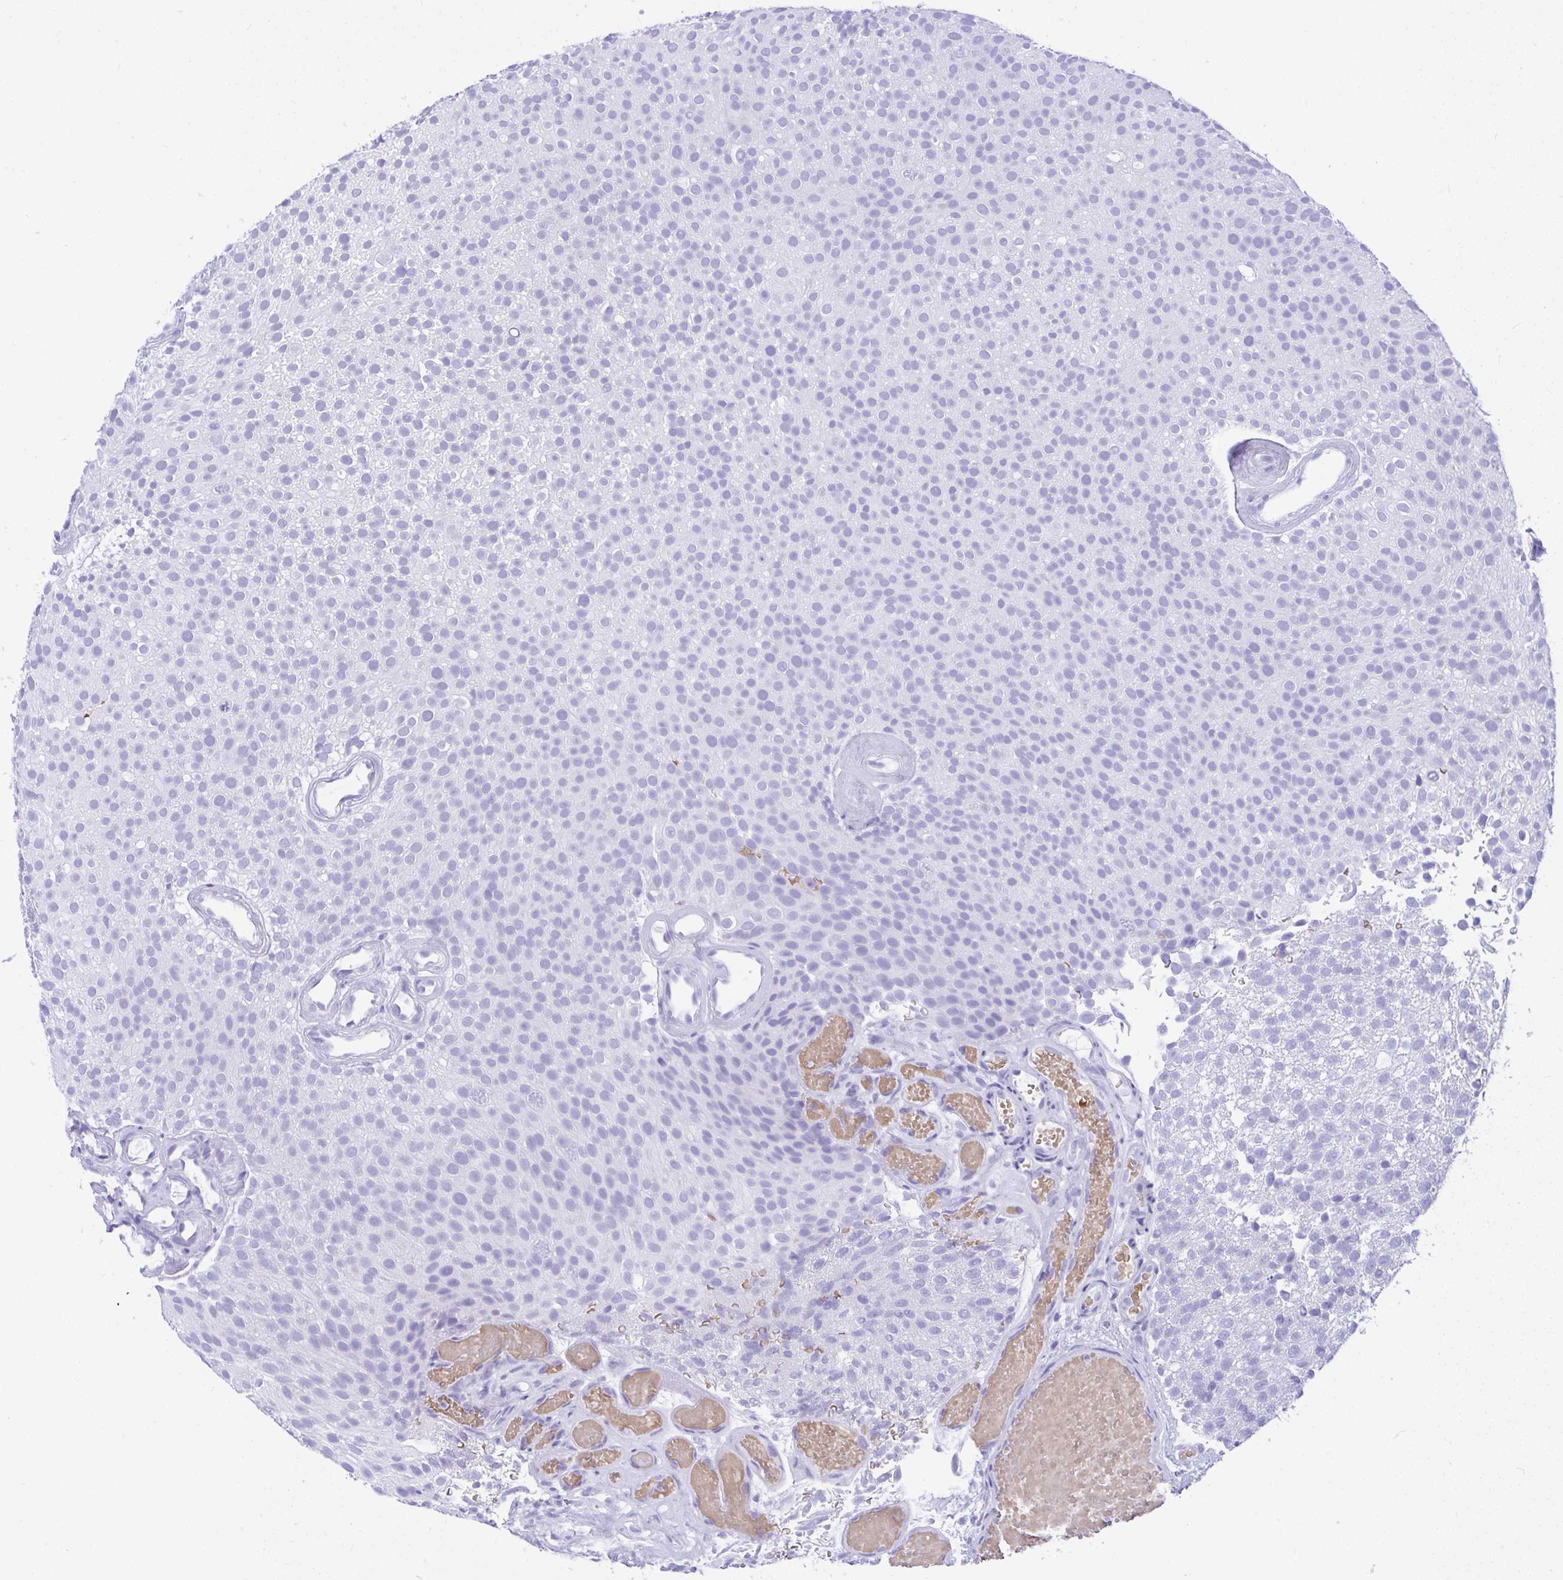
{"staining": {"intensity": "negative", "quantity": "none", "location": "none"}, "tissue": "urothelial cancer", "cell_type": "Tumor cells", "image_type": "cancer", "snomed": [{"axis": "morphology", "description": "Urothelial carcinoma, Low grade"}, {"axis": "topography", "description": "Urinary bladder"}], "caption": "Photomicrograph shows no protein expression in tumor cells of urothelial cancer tissue.", "gene": "SEL1L2", "patient": {"sex": "male", "age": 78}}